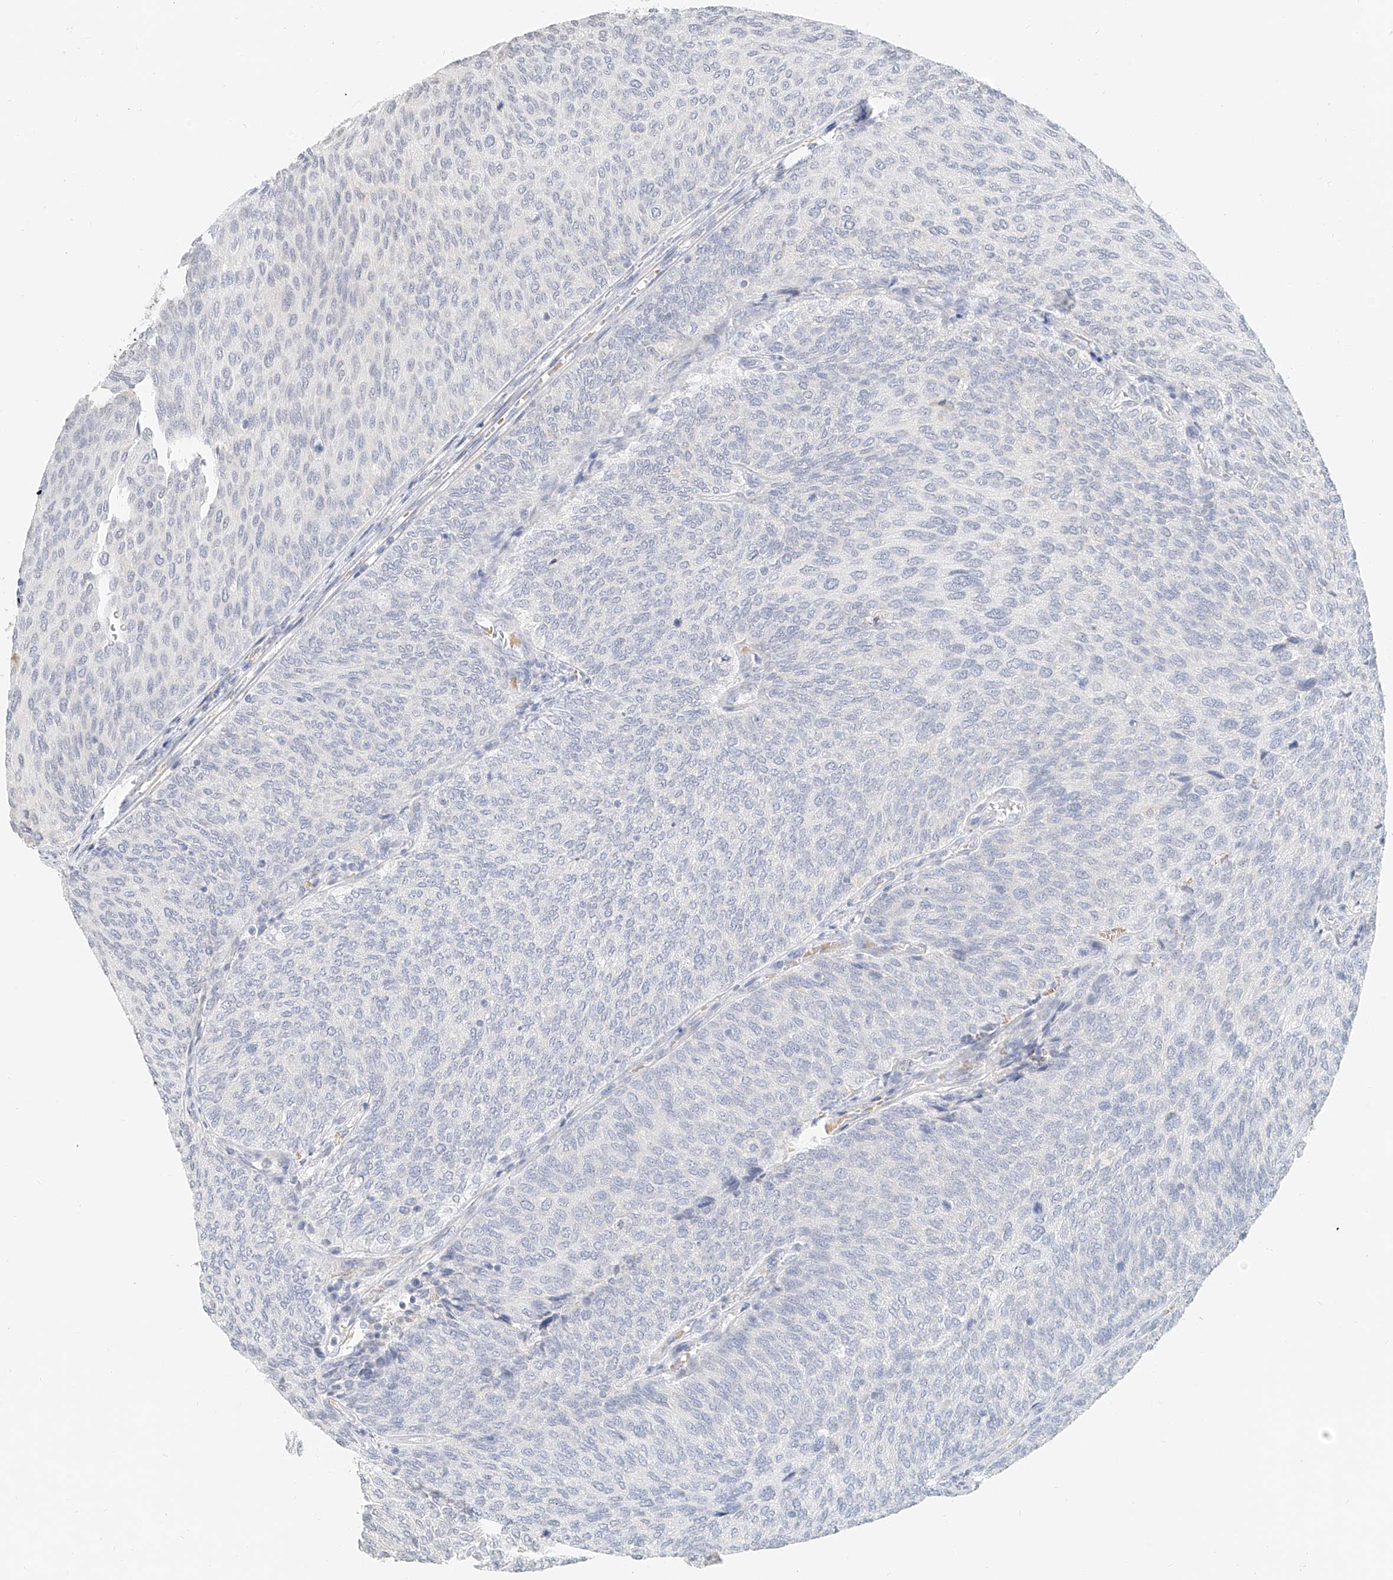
{"staining": {"intensity": "negative", "quantity": "none", "location": "none"}, "tissue": "urothelial cancer", "cell_type": "Tumor cells", "image_type": "cancer", "snomed": [{"axis": "morphology", "description": "Urothelial carcinoma, Low grade"}, {"axis": "topography", "description": "Urinary bladder"}], "caption": "Immunohistochemical staining of human urothelial carcinoma (low-grade) exhibits no significant staining in tumor cells.", "gene": "CXorf58", "patient": {"sex": "female", "age": 79}}